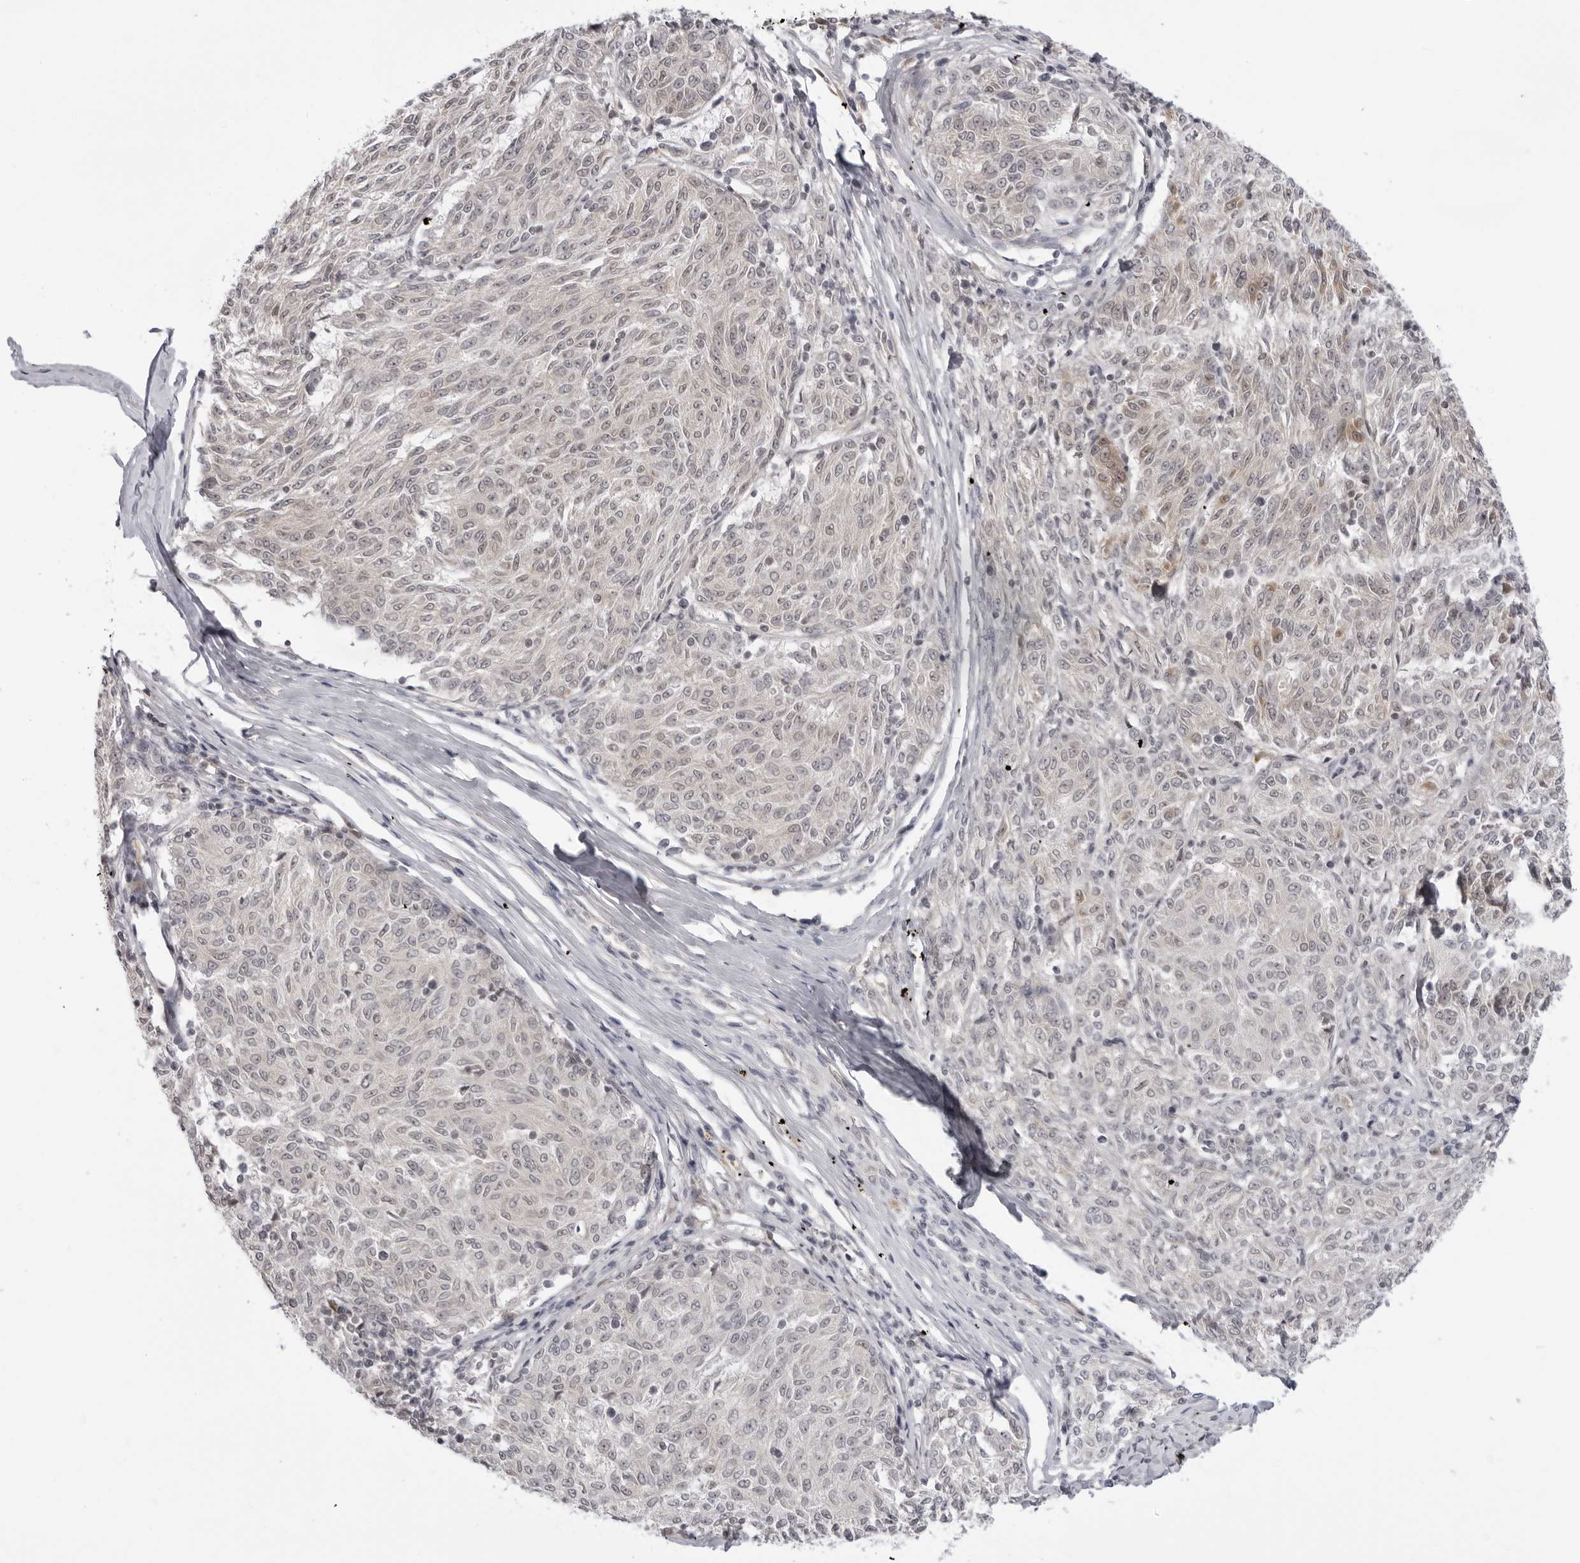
{"staining": {"intensity": "weak", "quantity": "<25%", "location": "nuclear"}, "tissue": "melanoma", "cell_type": "Tumor cells", "image_type": "cancer", "snomed": [{"axis": "morphology", "description": "Malignant melanoma, NOS"}, {"axis": "topography", "description": "Skin"}], "caption": "Protein analysis of melanoma shows no significant positivity in tumor cells.", "gene": "ACP6", "patient": {"sex": "female", "age": 72}}